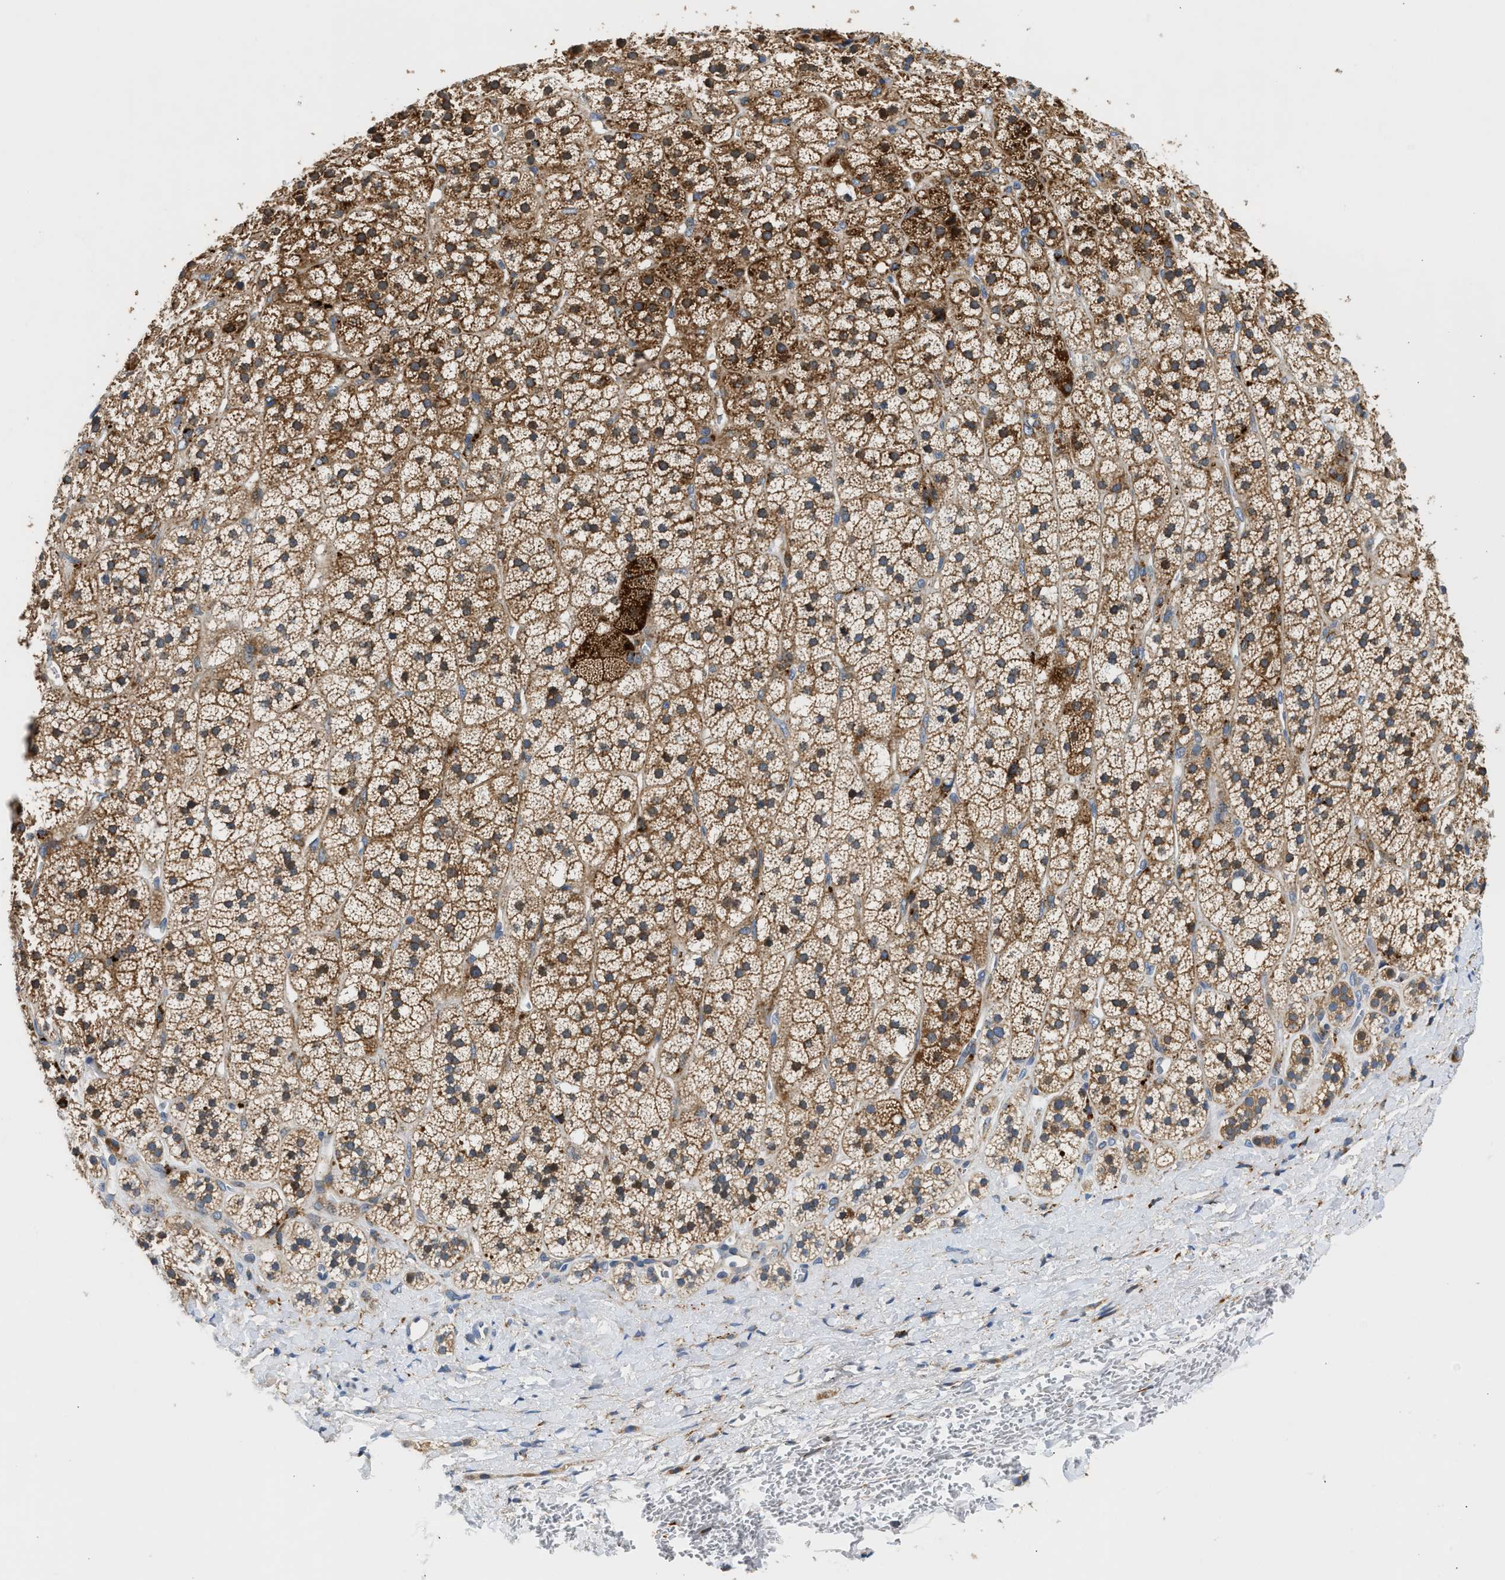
{"staining": {"intensity": "strong", "quantity": ">75%", "location": "cytoplasmic/membranous"}, "tissue": "adrenal gland", "cell_type": "Glandular cells", "image_type": "normal", "snomed": [{"axis": "morphology", "description": "Normal tissue, NOS"}, {"axis": "topography", "description": "Adrenal gland"}], "caption": "A brown stain shows strong cytoplasmic/membranous positivity of a protein in glandular cells of normal human adrenal gland.", "gene": "AMZ1", "patient": {"sex": "male", "age": 56}}